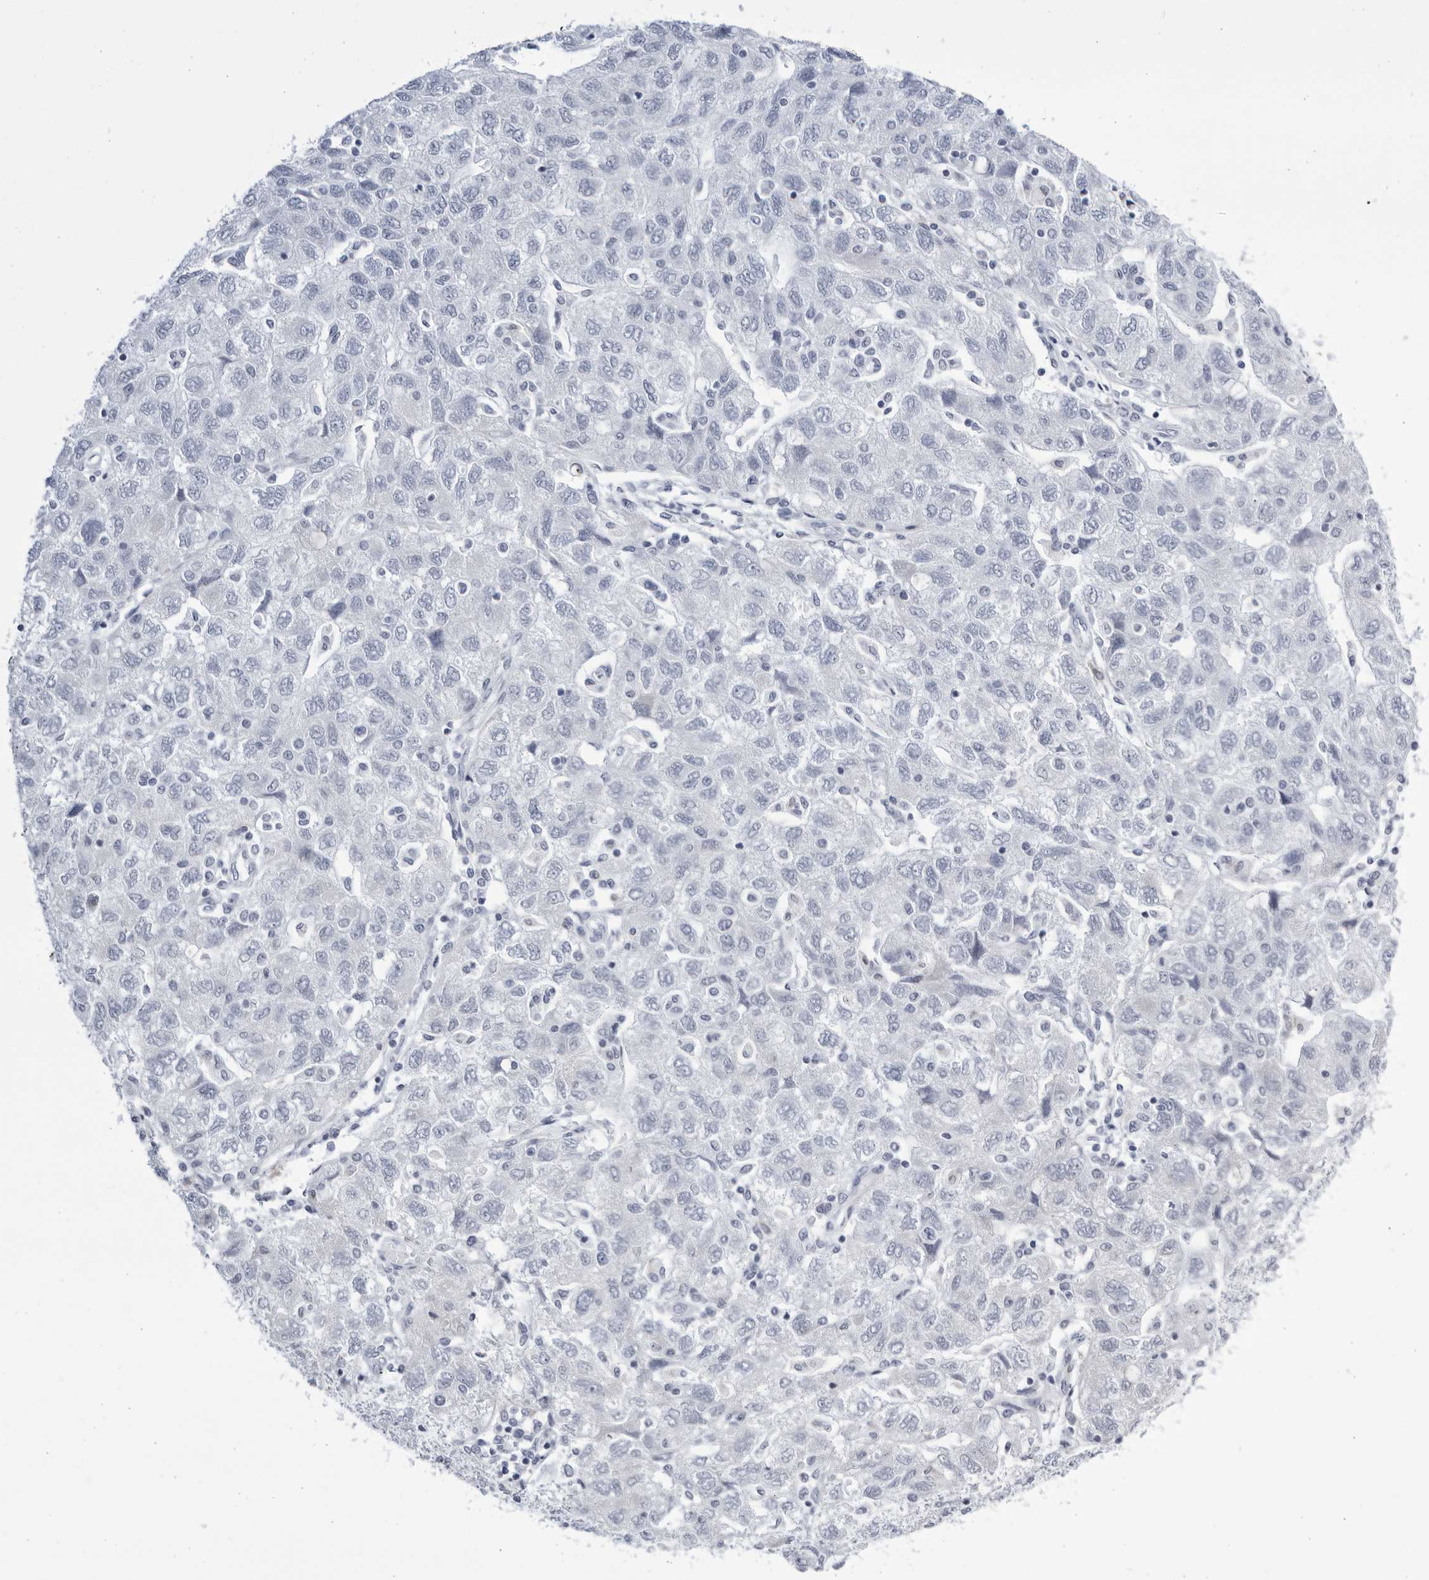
{"staining": {"intensity": "negative", "quantity": "none", "location": "none"}, "tissue": "ovarian cancer", "cell_type": "Tumor cells", "image_type": "cancer", "snomed": [{"axis": "morphology", "description": "Carcinoma, NOS"}, {"axis": "morphology", "description": "Cystadenocarcinoma, serous, NOS"}, {"axis": "topography", "description": "Ovary"}], "caption": "Photomicrograph shows no significant protein staining in tumor cells of ovarian serous cystadenocarcinoma. Brightfield microscopy of IHC stained with DAB (brown) and hematoxylin (blue), captured at high magnification.", "gene": "CCDC181", "patient": {"sex": "female", "age": 69}}